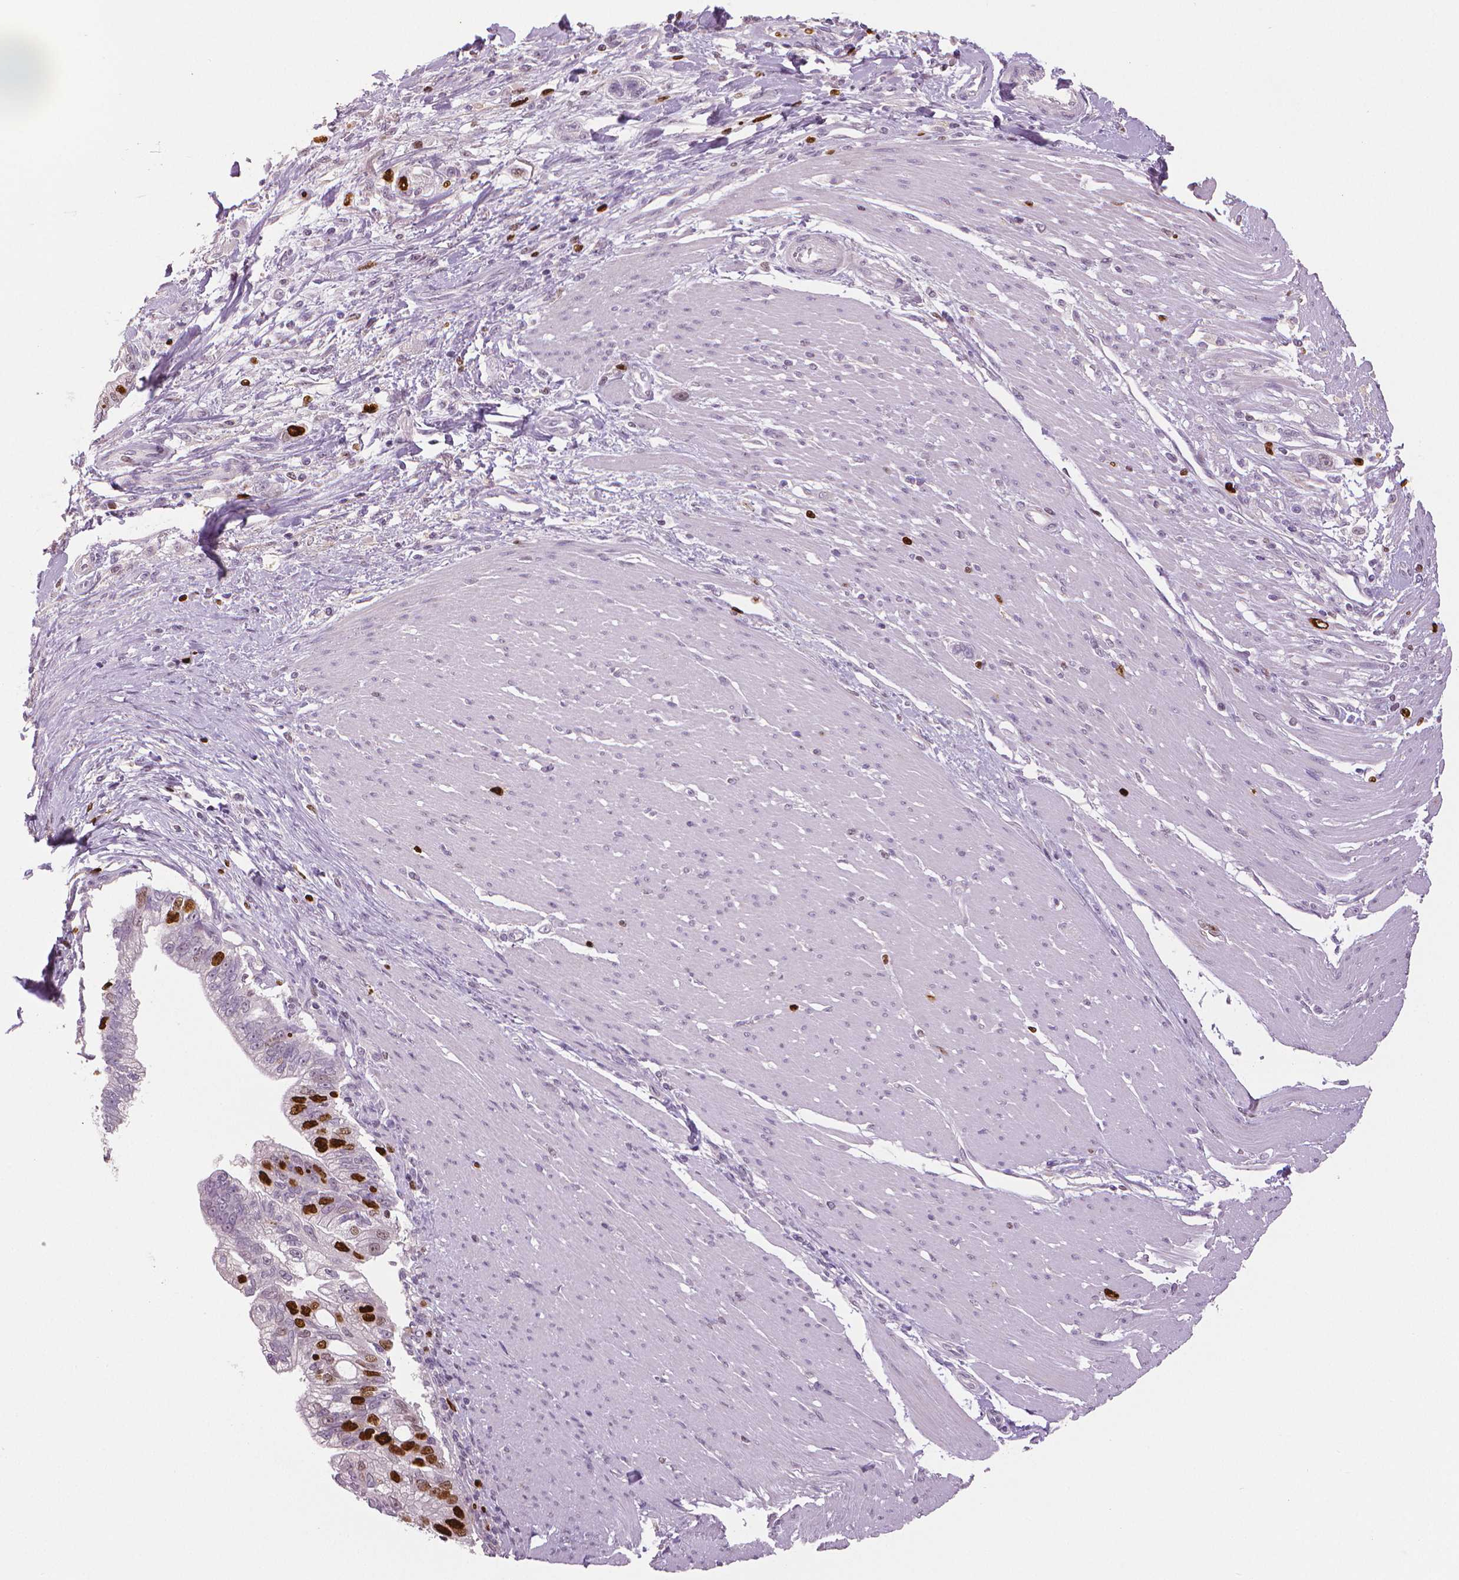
{"staining": {"intensity": "strong", "quantity": "25%-75%", "location": "nuclear"}, "tissue": "pancreatic cancer", "cell_type": "Tumor cells", "image_type": "cancer", "snomed": [{"axis": "morphology", "description": "Adenocarcinoma, NOS"}, {"axis": "topography", "description": "Pancreas"}], "caption": "High-power microscopy captured an immunohistochemistry micrograph of pancreatic cancer (adenocarcinoma), revealing strong nuclear positivity in approximately 25%-75% of tumor cells.", "gene": "MKI67", "patient": {"sex": "male", "age": 70}}